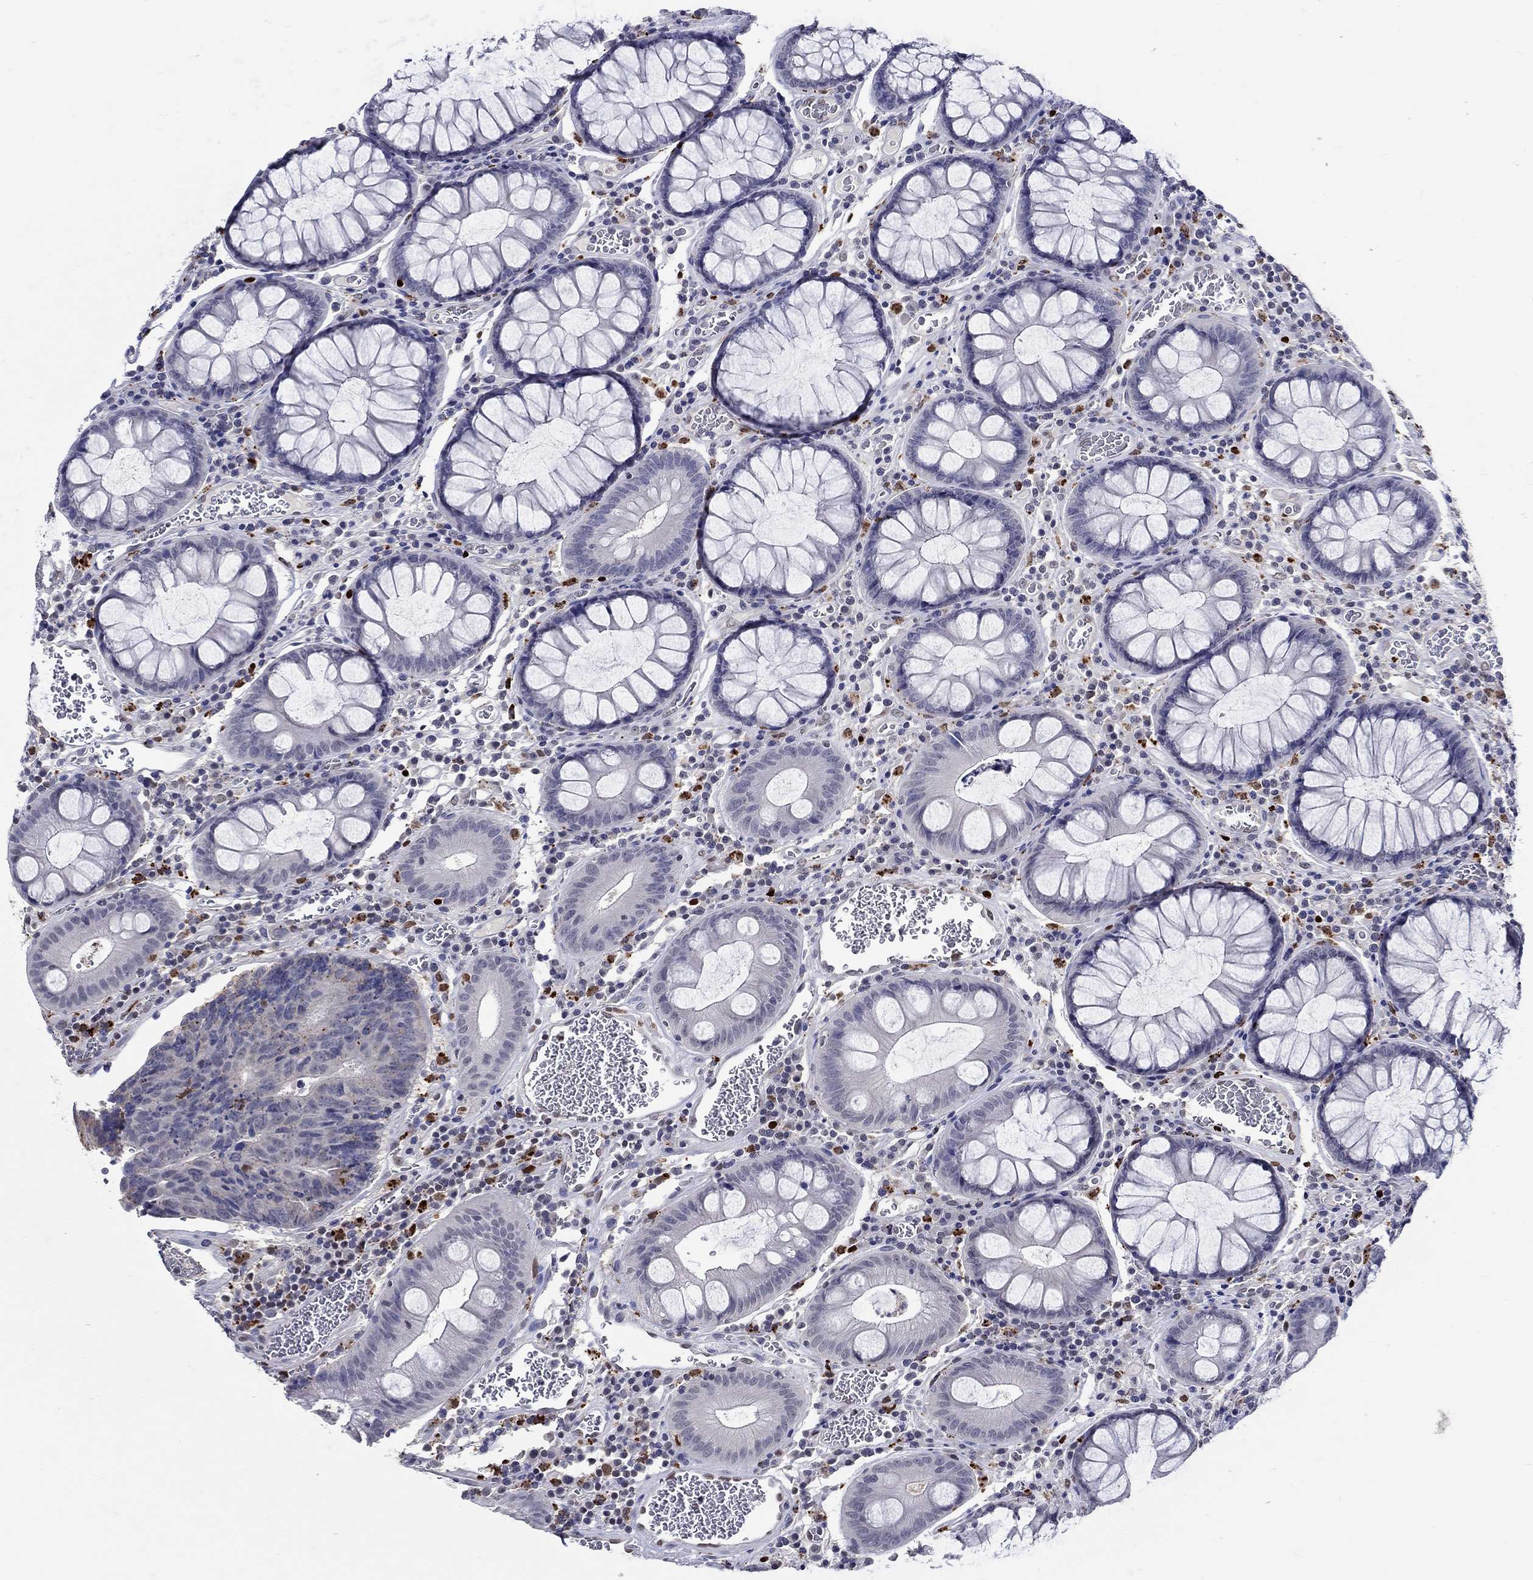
{"staining": {"intensity": "negative", "quantity": "none", "location": "none"}, "tissue": "colorectal cancer", "cell_type": "Tumor cells", "image_type": "cancer", "snomed": [{"axis": "morphology", "description": "Adenocarcinoma, NOS"}, {"axis": "topography", "description": "Colon"}], "caption": "Immunohistochemistry (IHC) photomicrograph of neoplastic tissue: adenocarcinoma (colorectal) stained with DAB reveals no significant protein expression in tumor cells.", "gene": "GATA2", "patient": {"sex": "female", "age": 48}}